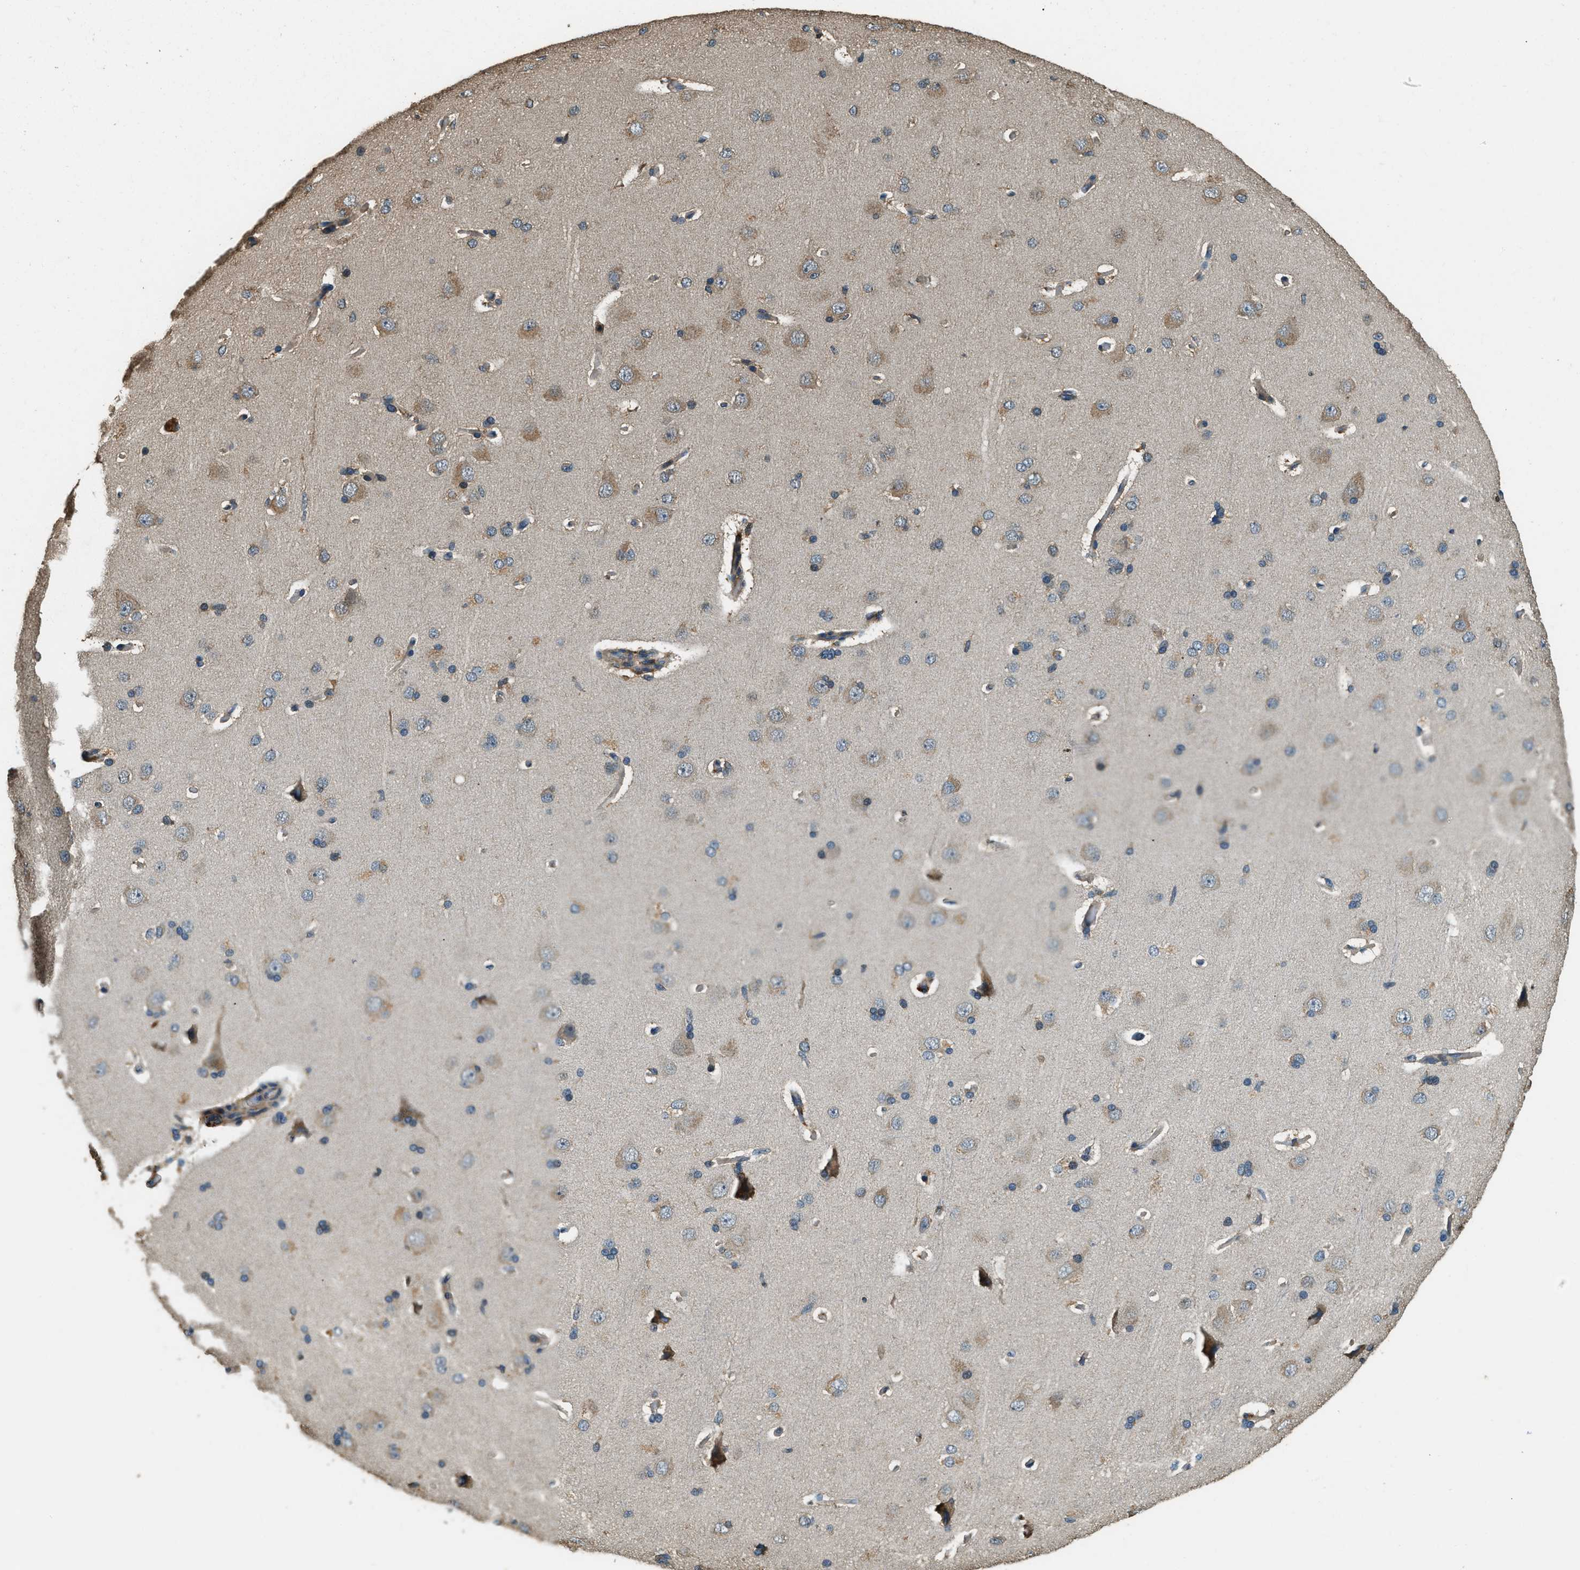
{"staining": {"intensity": "weak", "quantity": ">75%", "location": "cytoplasmic/membranous"}, "tissue": "cerebral cortex", "cell_type": "Endothelial cells", "image_type": "normal", "snomed": [{"axis": "morphology", "description": "Normal tissue, NOS"}, {"axis": "topography", "description": "Cerebral cortex"}], "caption": "Immunohistochemistry (IHC) staining of benign cerebral cortex, which exhibits low levels of weak cytoplasmic/membranous expression in approximately >75% of endothelial cells indicating weak cytoplasmic/membranous protein staining. The staining was performed using DAB (3,3'-diaminobenzidine) (brown) for protein detection and nuclei were counterstained in hematoxylin (blue).", "gene": "ERGIC1", "patient": {"sex": "male", "age": 62}}